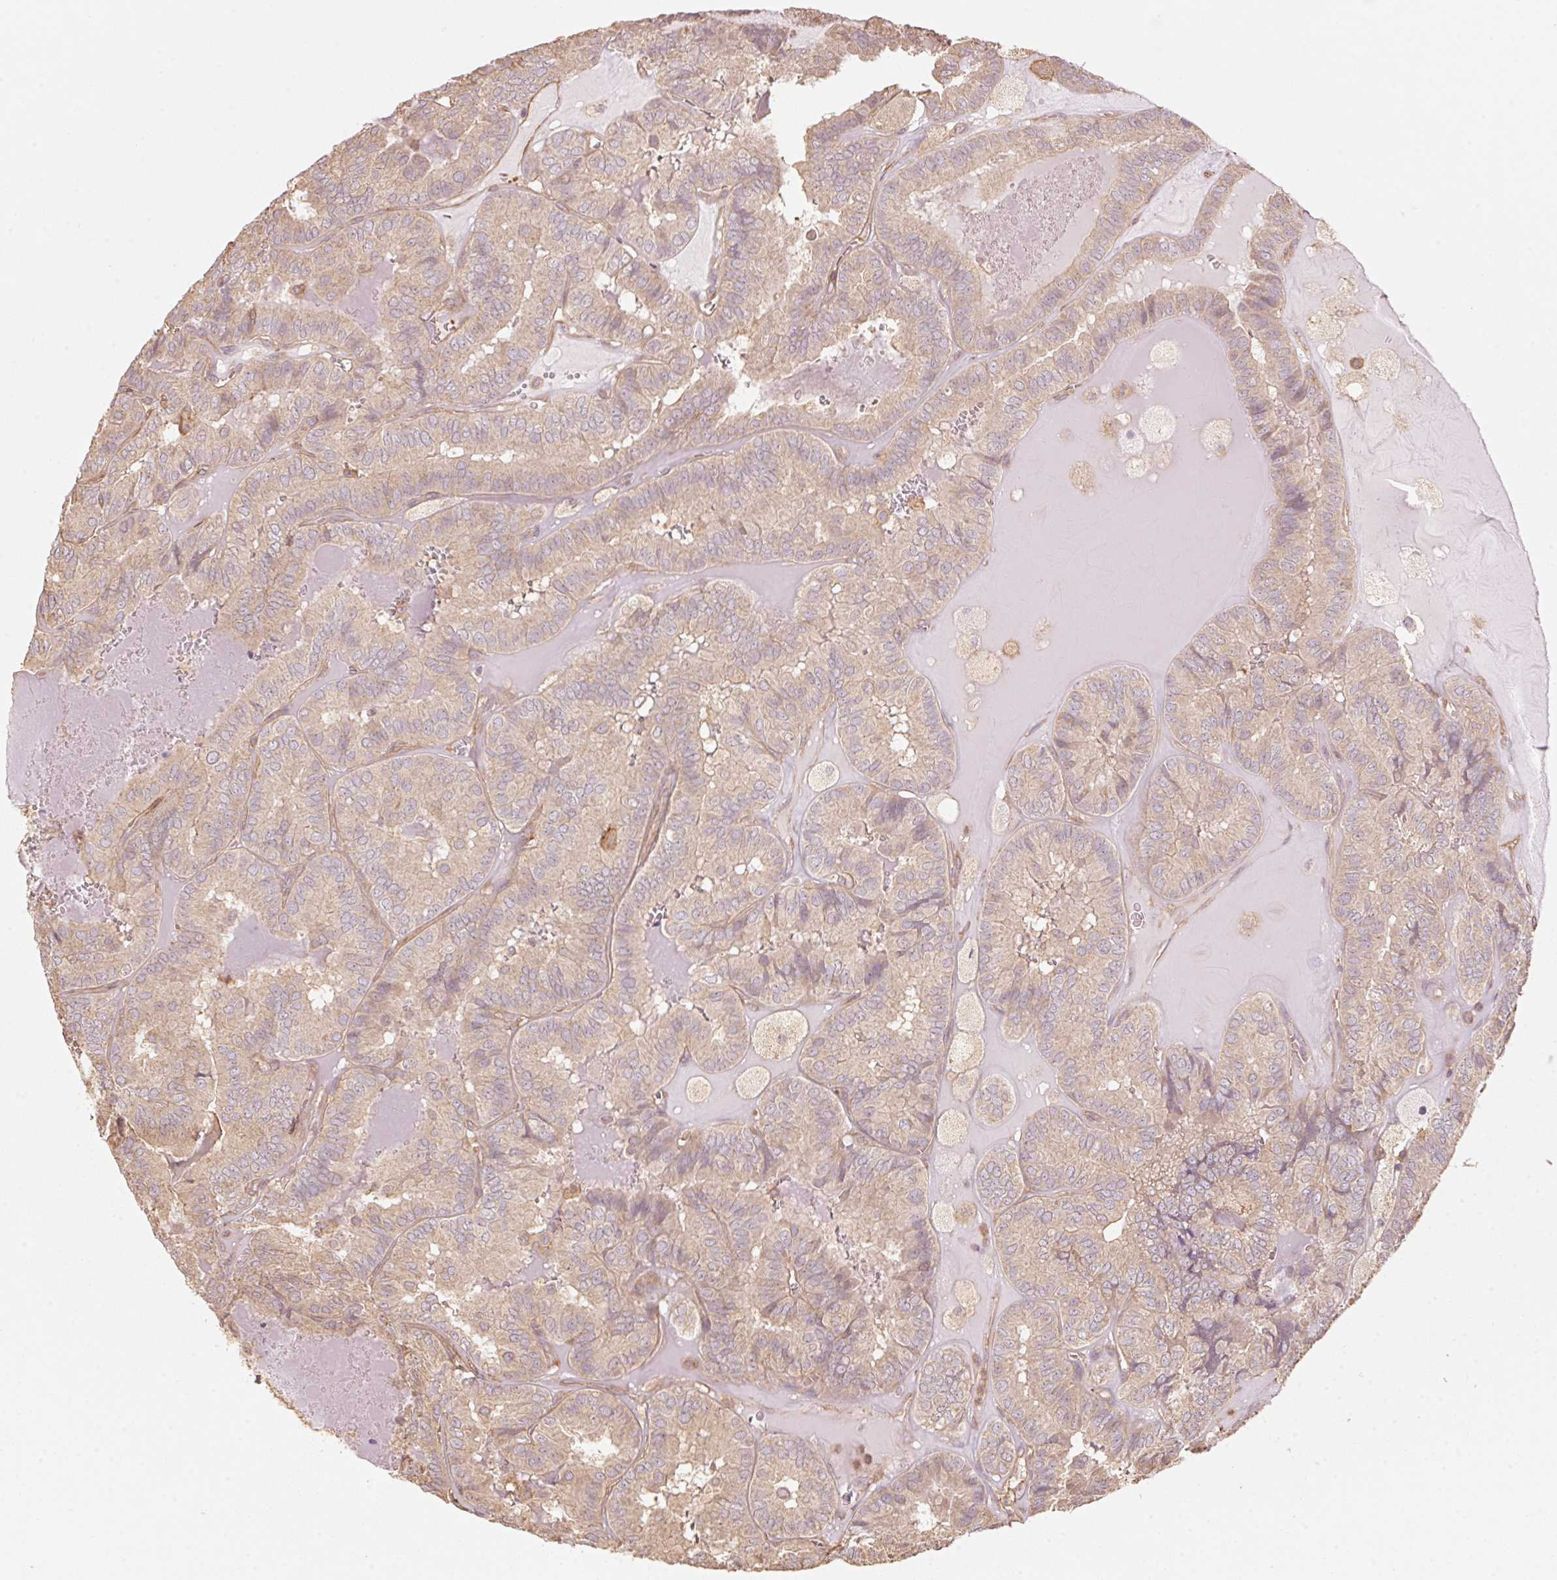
{"staining": {"intensity": "weak", "quantity": "<25%", "location": "cytoplasmic/membranous"}, "tissue": "thyroid cancer", "cell_type": "Tumor cells", "image_type": "cancer", "snomed": [{"axis": "morphology", "description": "Papillary adenocarcinoma, NOS"}, {"axis": "topography", "description": "Thyroid gland"}], "caption": "Immunohistochemical staining of thyroid cancer (papillary adenocarcinoma) demonstrates no significant positivity in tumor cells.", "gene": "QDPR", "patient": {"sex": "female", "age": 75}}